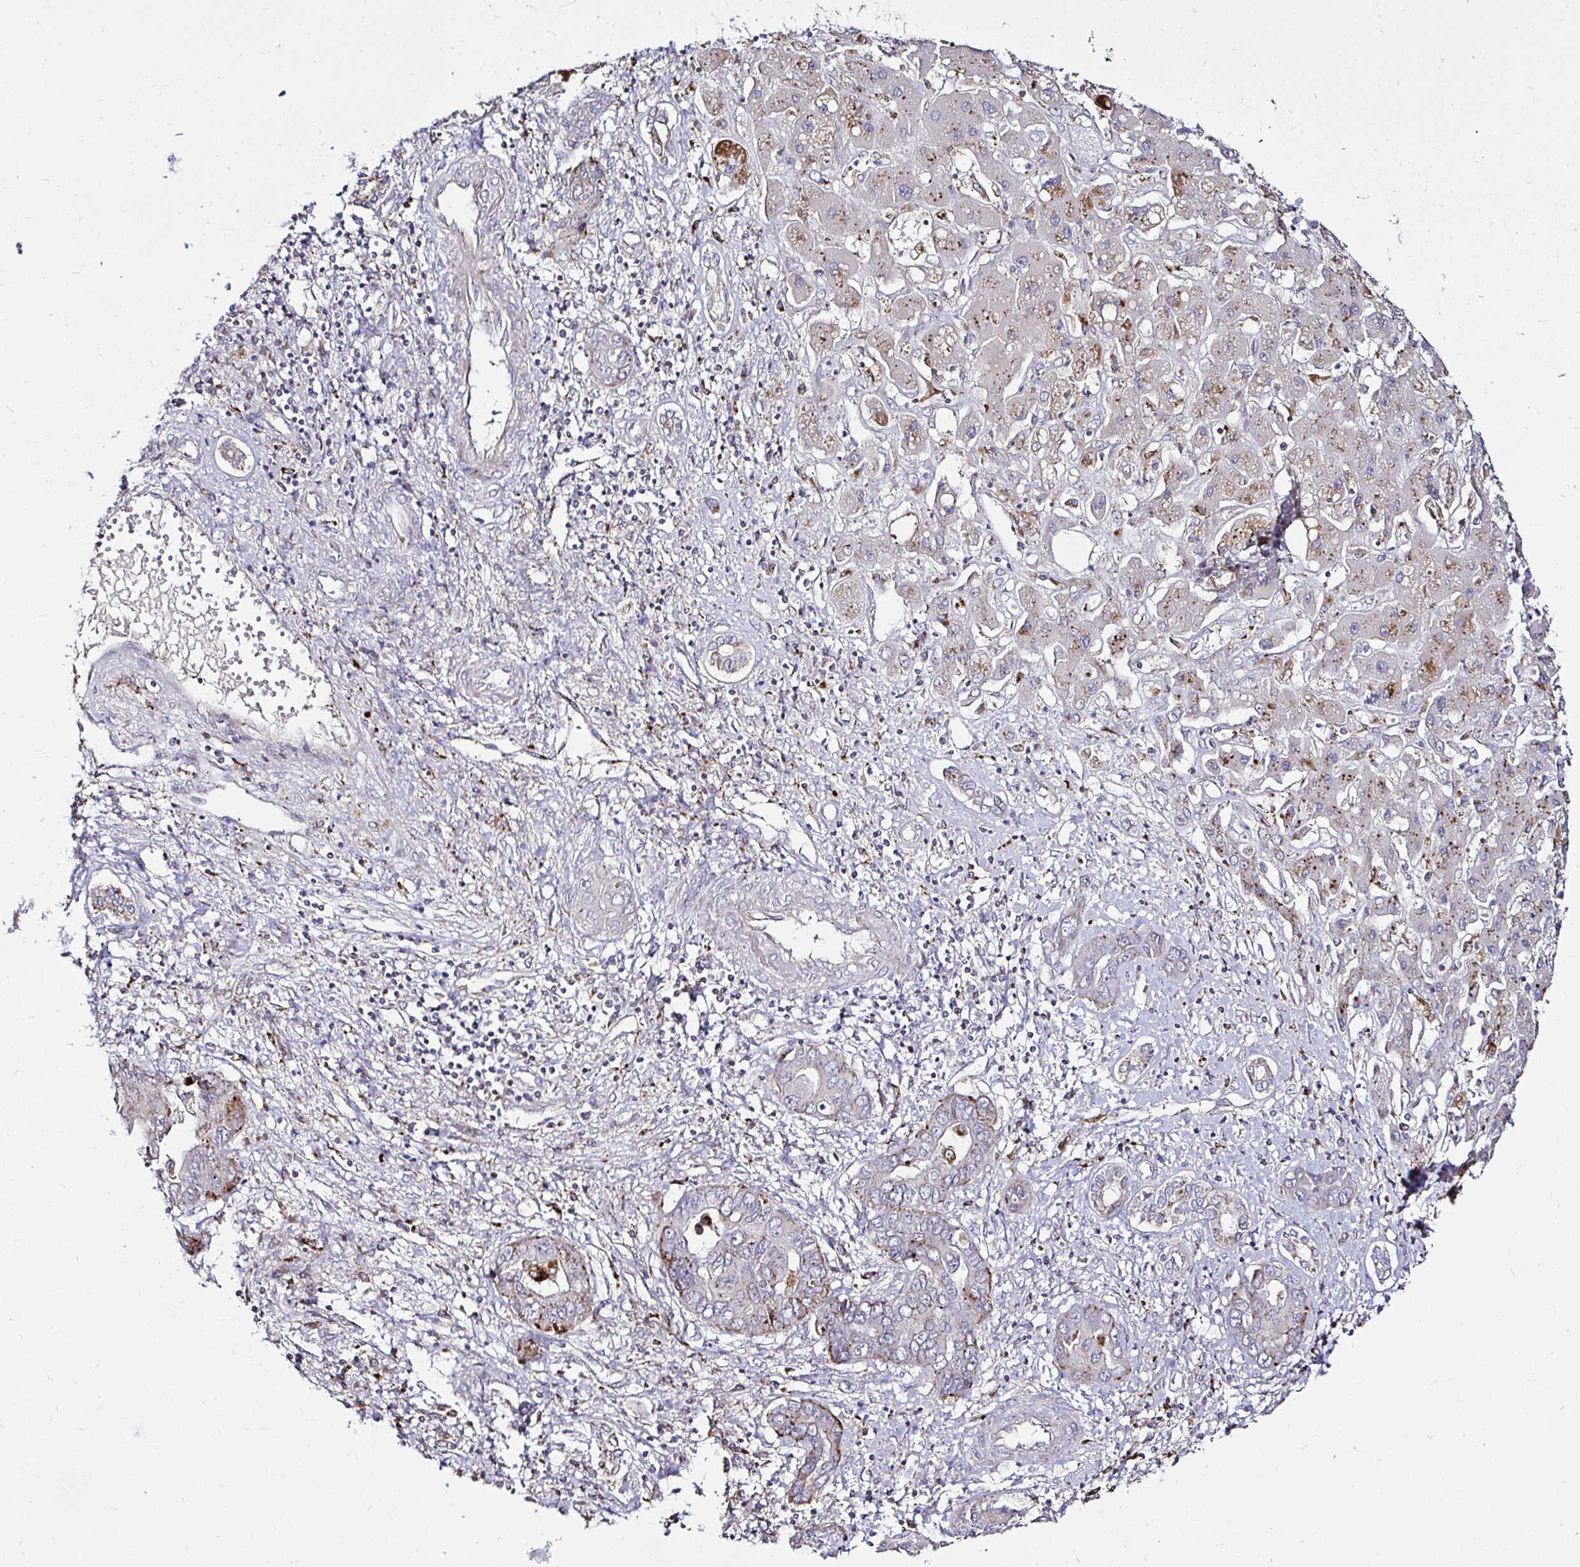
{"staining": {"intensity": "moderate", "quantity": "25%-75%", "location": "cytoplasmic/membranous"}, "tissue": "liver cancer", "cell_type": "Tumor cells", "image_type": "cancer", "snomed": [{"axis": "morphology", "description": "Cholangiocarcinoma"}, {"axis": "topography", "description": "Liver"}], "caption": "About 25%-75% of tumor cells in human liver cancer (cholangiocarcinoma) display moderate cytoplasmic/membranous protein positivity as visualized by brown immunohistochemical staining.", "gene": "GALNS", "patient": {"sex": "male", "age": 67}}